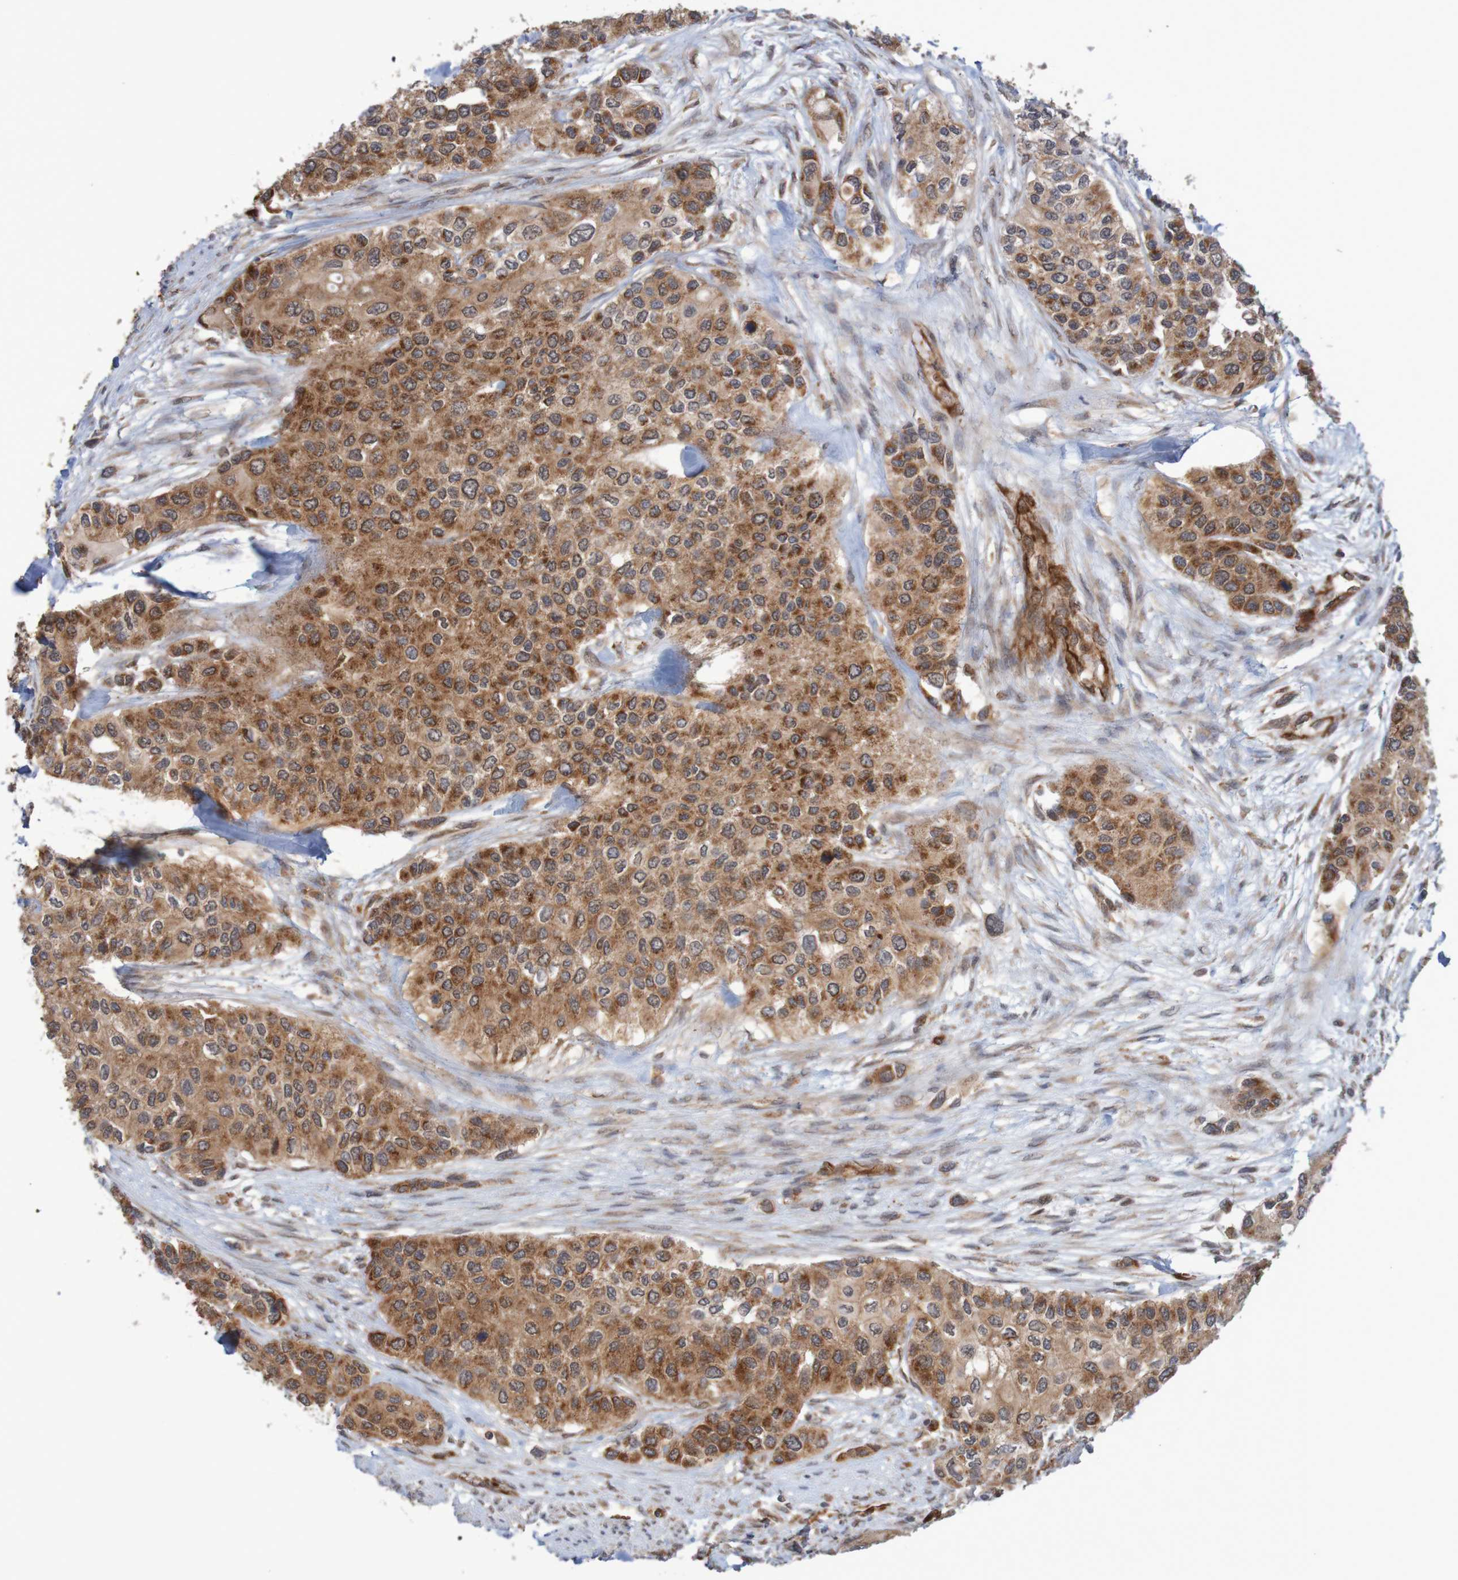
{"staining": {"intensity": "strong", "quantity": ">75%", "location": "cytoplasmic/membranous"}, "tissue": "urothelial cancer", "cell_type": "Tumor cells", "image_type": "cancer", "snomed": [{"axis": "morphology", "description": "Urothelial carcinoma, High grade"}, {"axis": "topography", "description": "Urinary bladder"}], "caption": "Protein staining displays strong cytoplasmic/membranous expression in approximately >75% of tumor cells in urothelial carcinoma (high-grade).", "gene": "MRPL52", "patient": {"sex": "female", "age": 56}}